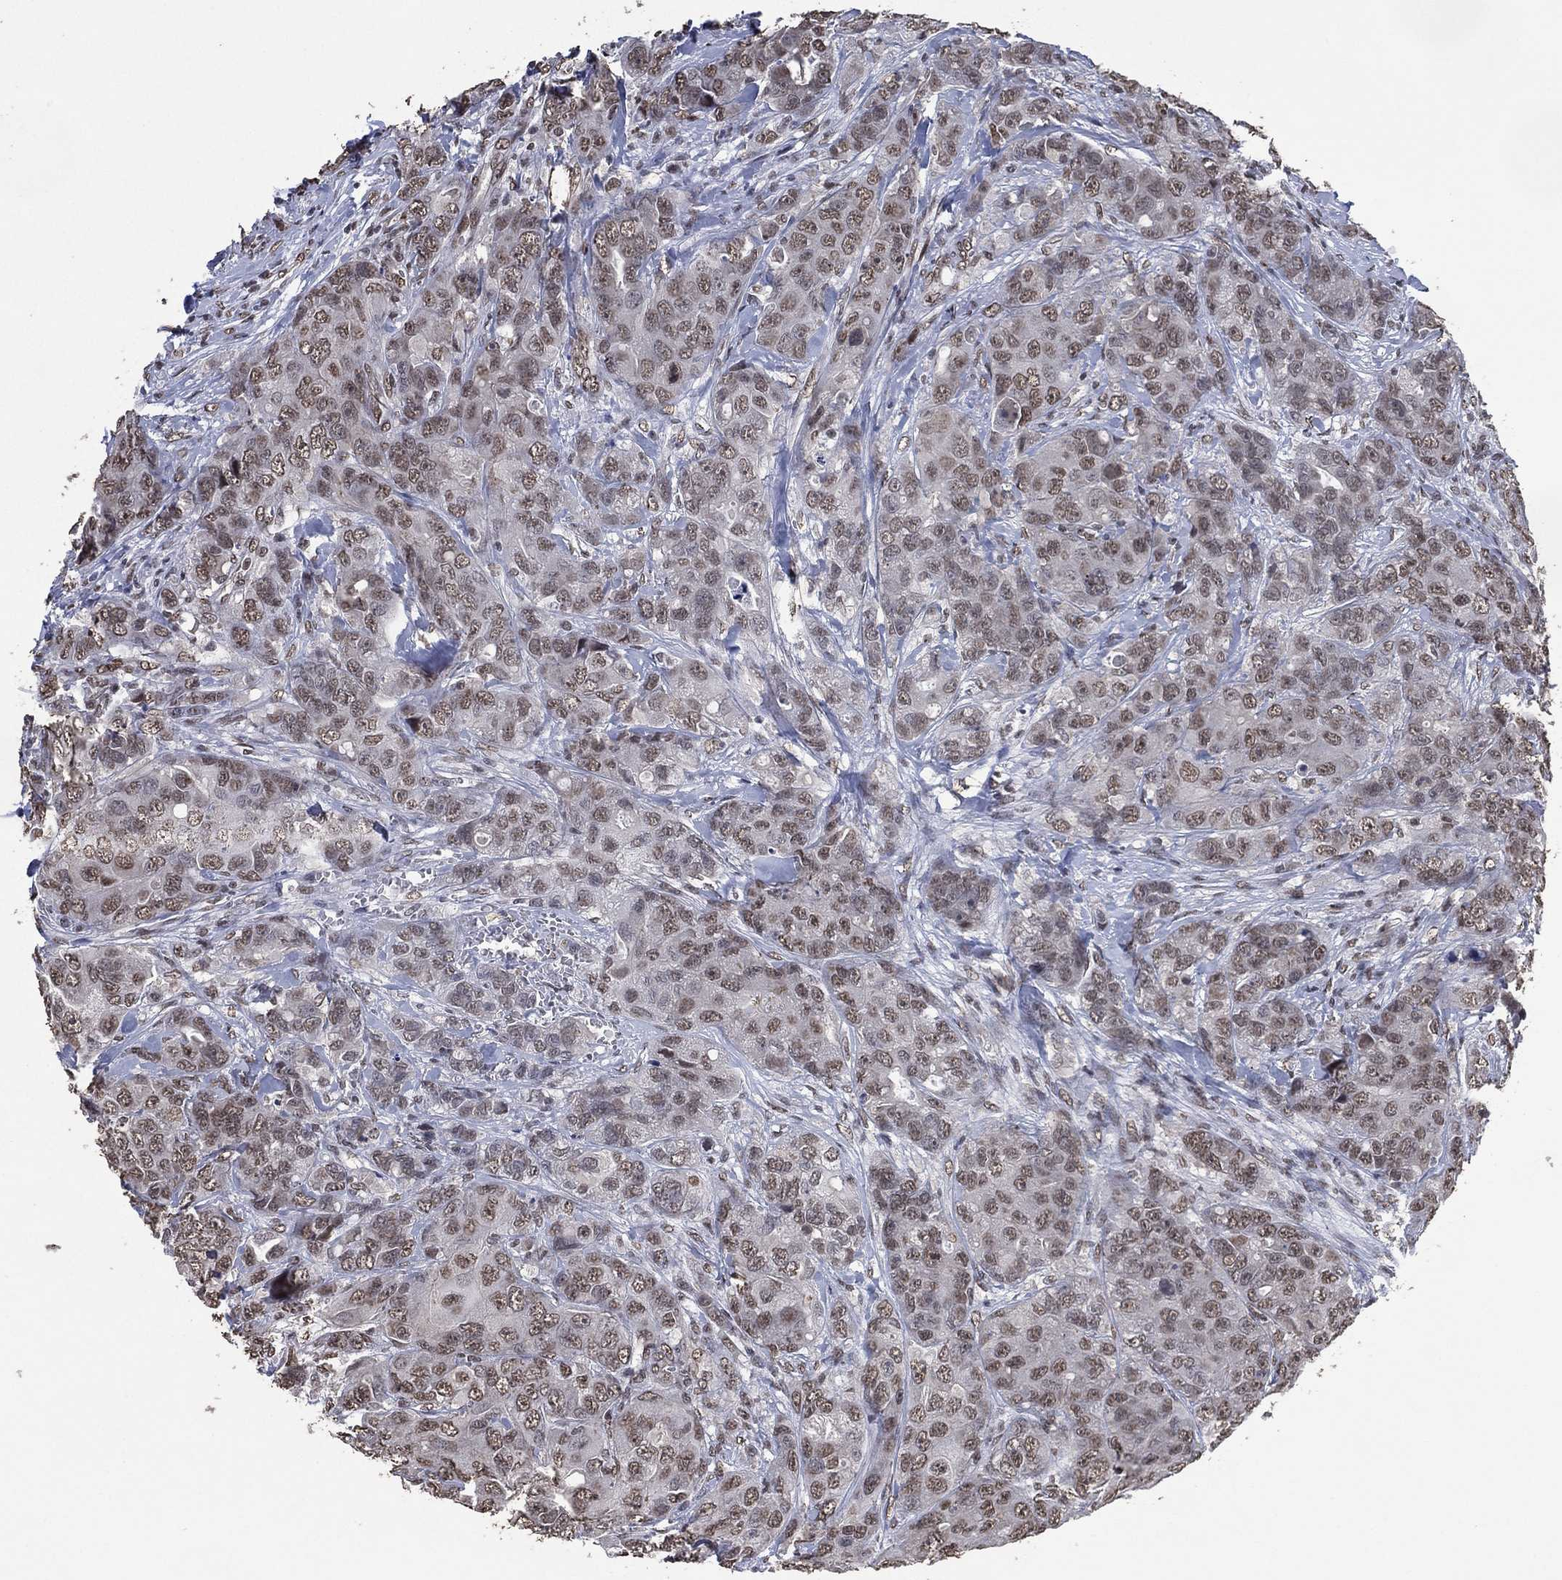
{"staining": {"intensity": "weak", "quantity": ">75%", "location": "nuclear"}, "tissue": "breast cancer", "cell_type": "Tumor cells", "image_type": "cancer", "snomed": [{"axis": "morphology", "description": "Duct carcinoma"}, {"axis": "topography", "description": "Breast"}], "caption": "The histopathology image shows immunohistochemical staining of breast cancer (infiltrating ductal carcinoma). There is weak nuclear staining is identified in approximately >75% of tumor cells.", "gene": "EHMT1", "patient": {"sex": "female", "age": 43}}